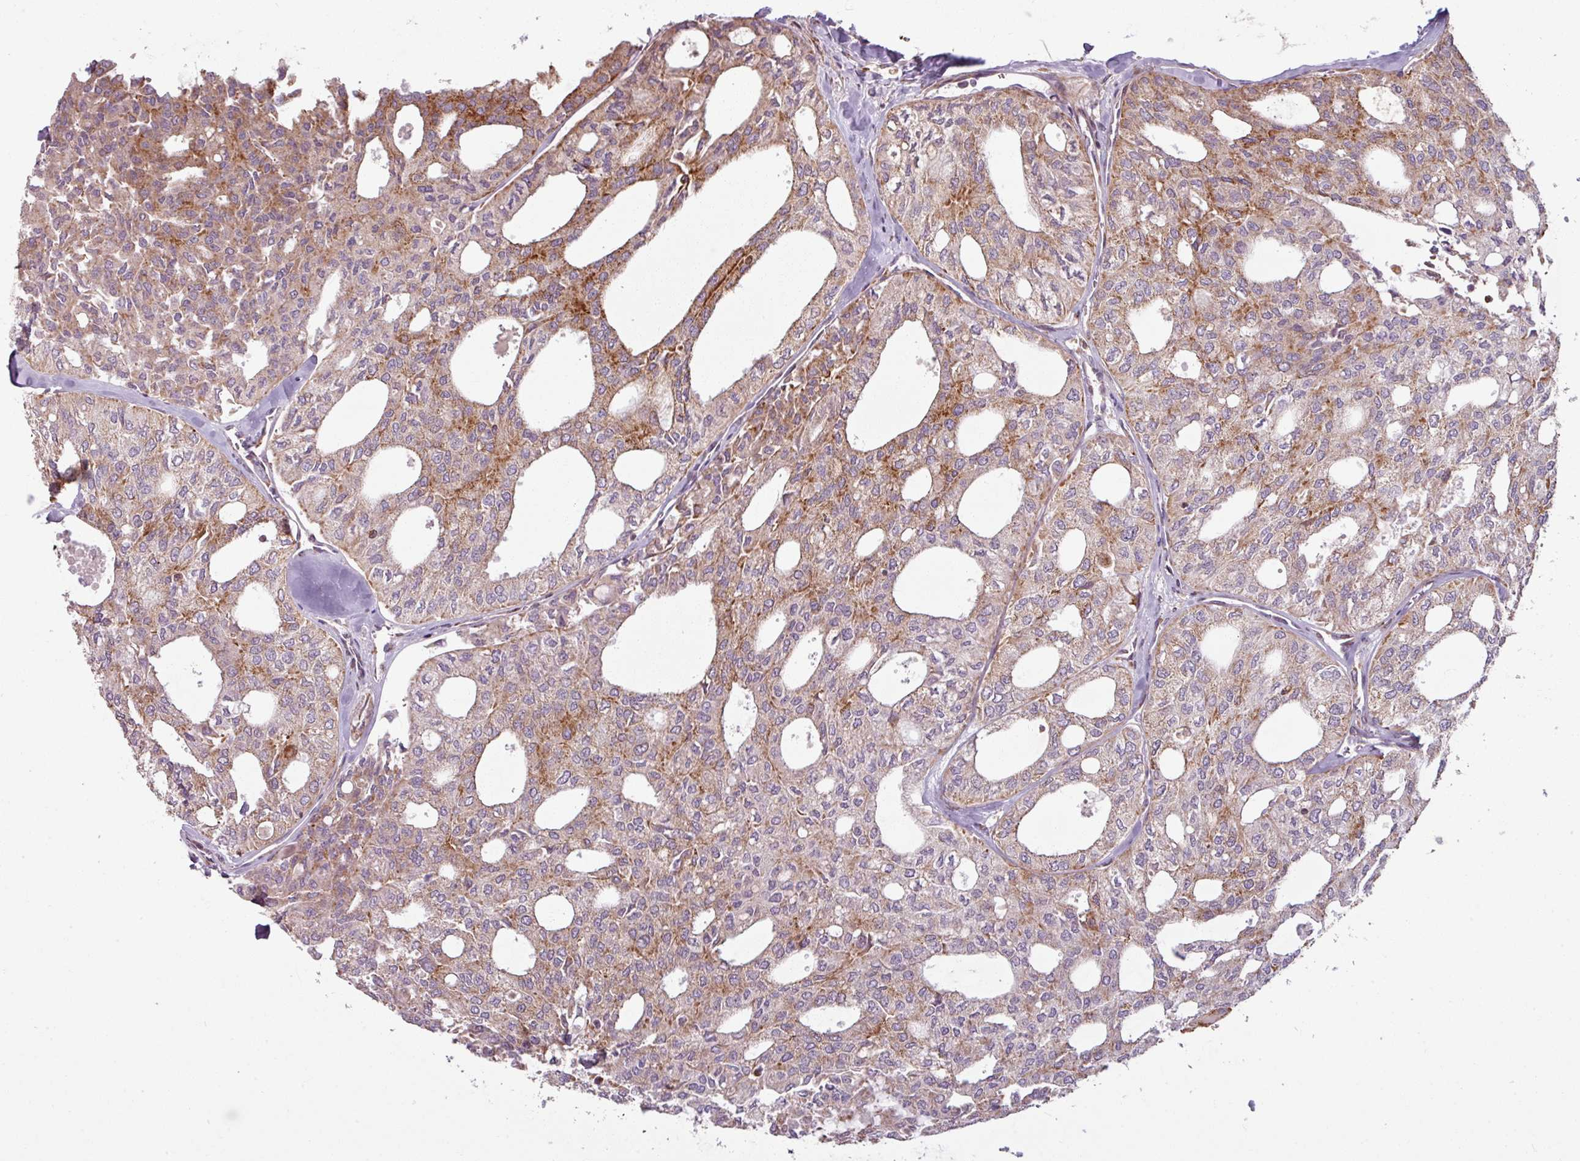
{"staining": {"intensity": "moderate", "quantity": "25%-75%", "location": "cytoplasmic/membranous"}, "tissue": "thyroid cancer", "cell_type": "Tumor cells", "image_type": "cancer", "snomed": [{"axis": "morphology", "description": "Follicular adenoma carcinoma, NOS"}, {"axis": "topography", "description": "Thyroid gland"}], "caption": "DAB immunohistochemical staining of human follicular adenoma carcinoma (thyroid) displays moderate cytoplasmic/membranous protein staining in approximately 25%-75% of tumor cells.", "gene": "MAGT1", "patient": {"sex": "male", "age": 75}}